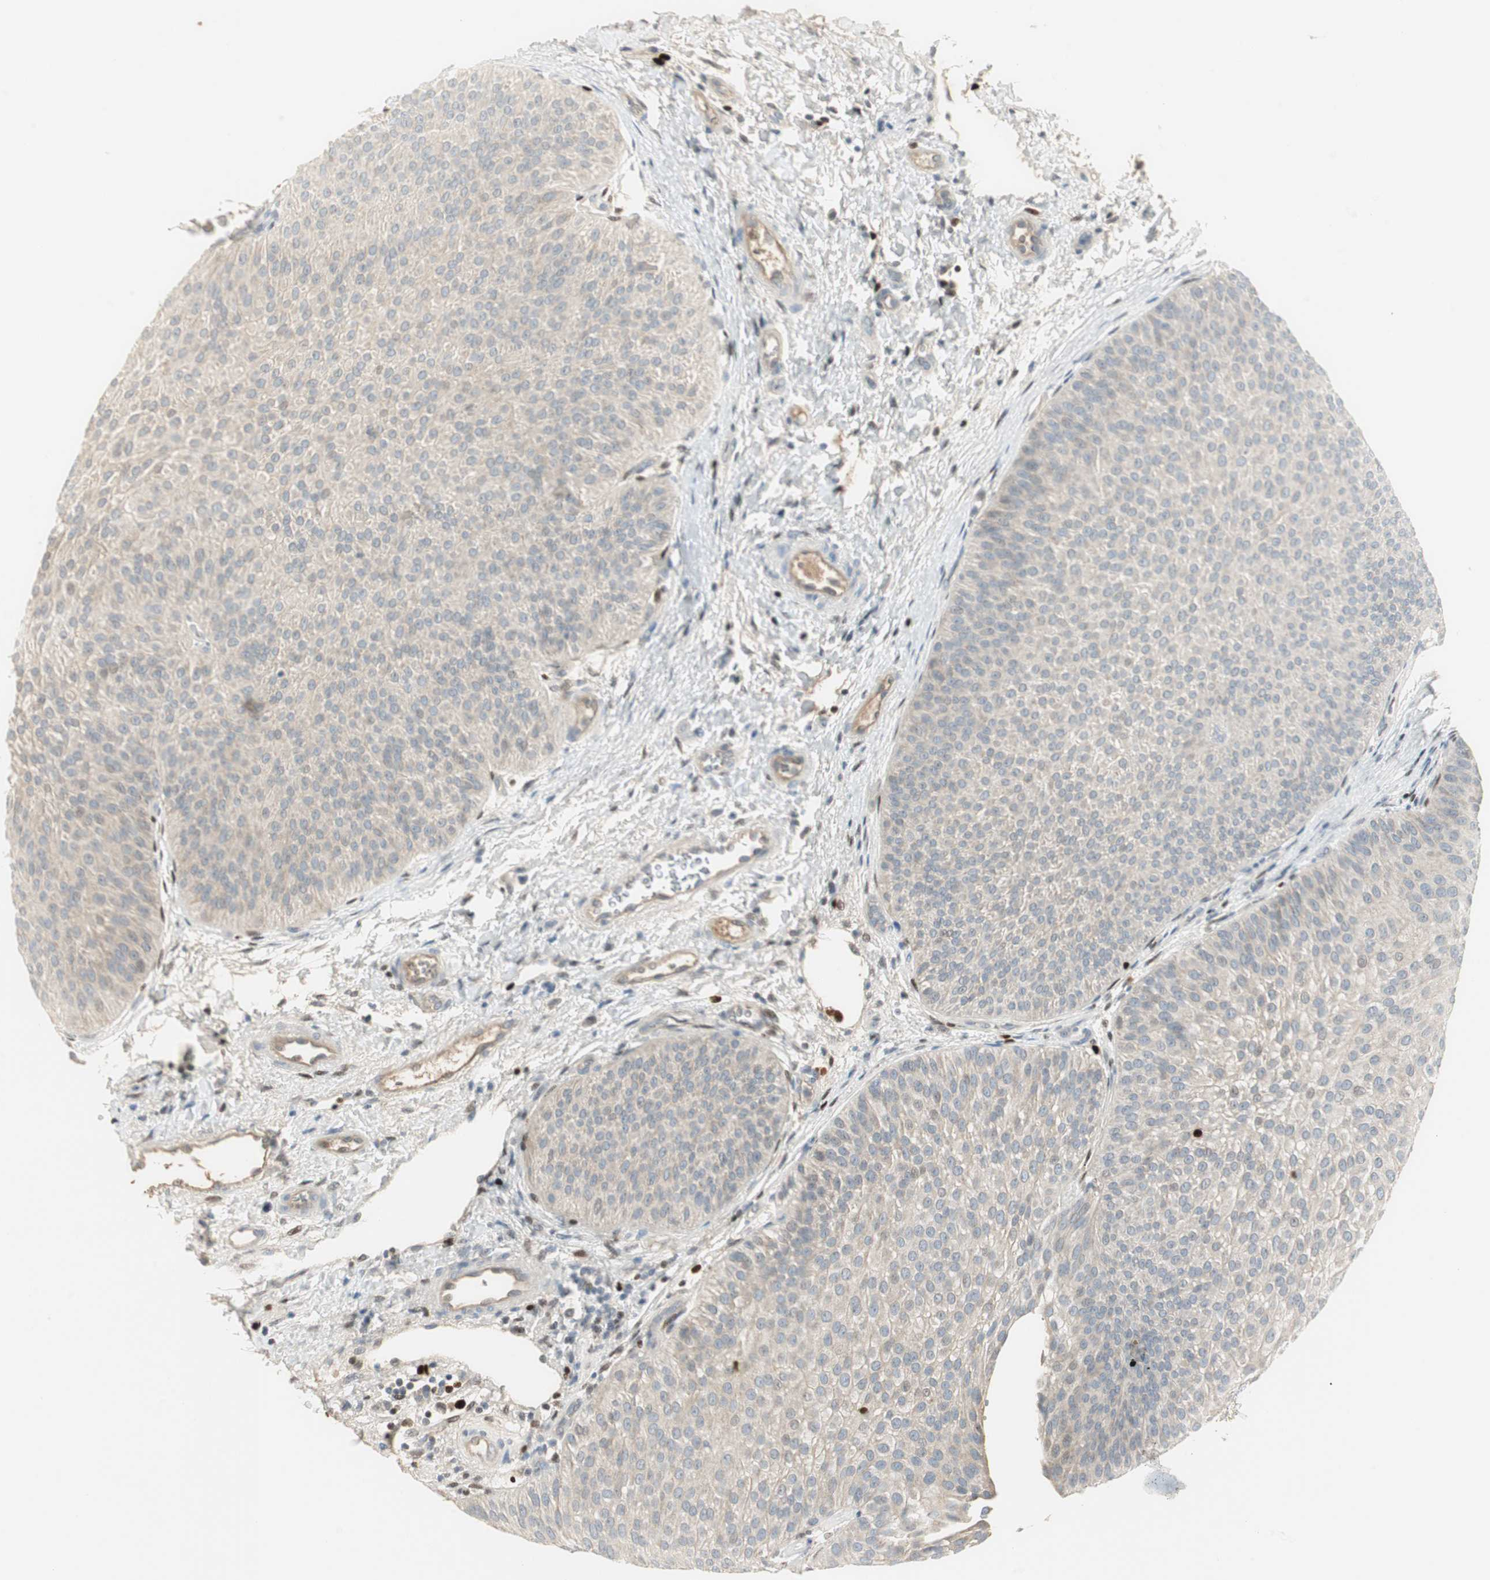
{"staining": {"intensity": "weak", "quantity": "<25%", "location": "cytoplasmic/membranous"}, "tissue": "urothelial cancer", "cell_type": "Tumor cells", "image_type": "cancer", "snomed": [{"axis": "morphology", "description": "Urothelial carcinoma, Low grade"}, {"axis": "topography", "description": "Urinary bladder"}], "caption": "A micrograph of urothelial cancer stained for a protein reveals no brown staining in tumor cells.", "gene": "RUNX2", "patient": {"sex": "female", "age": 60}}